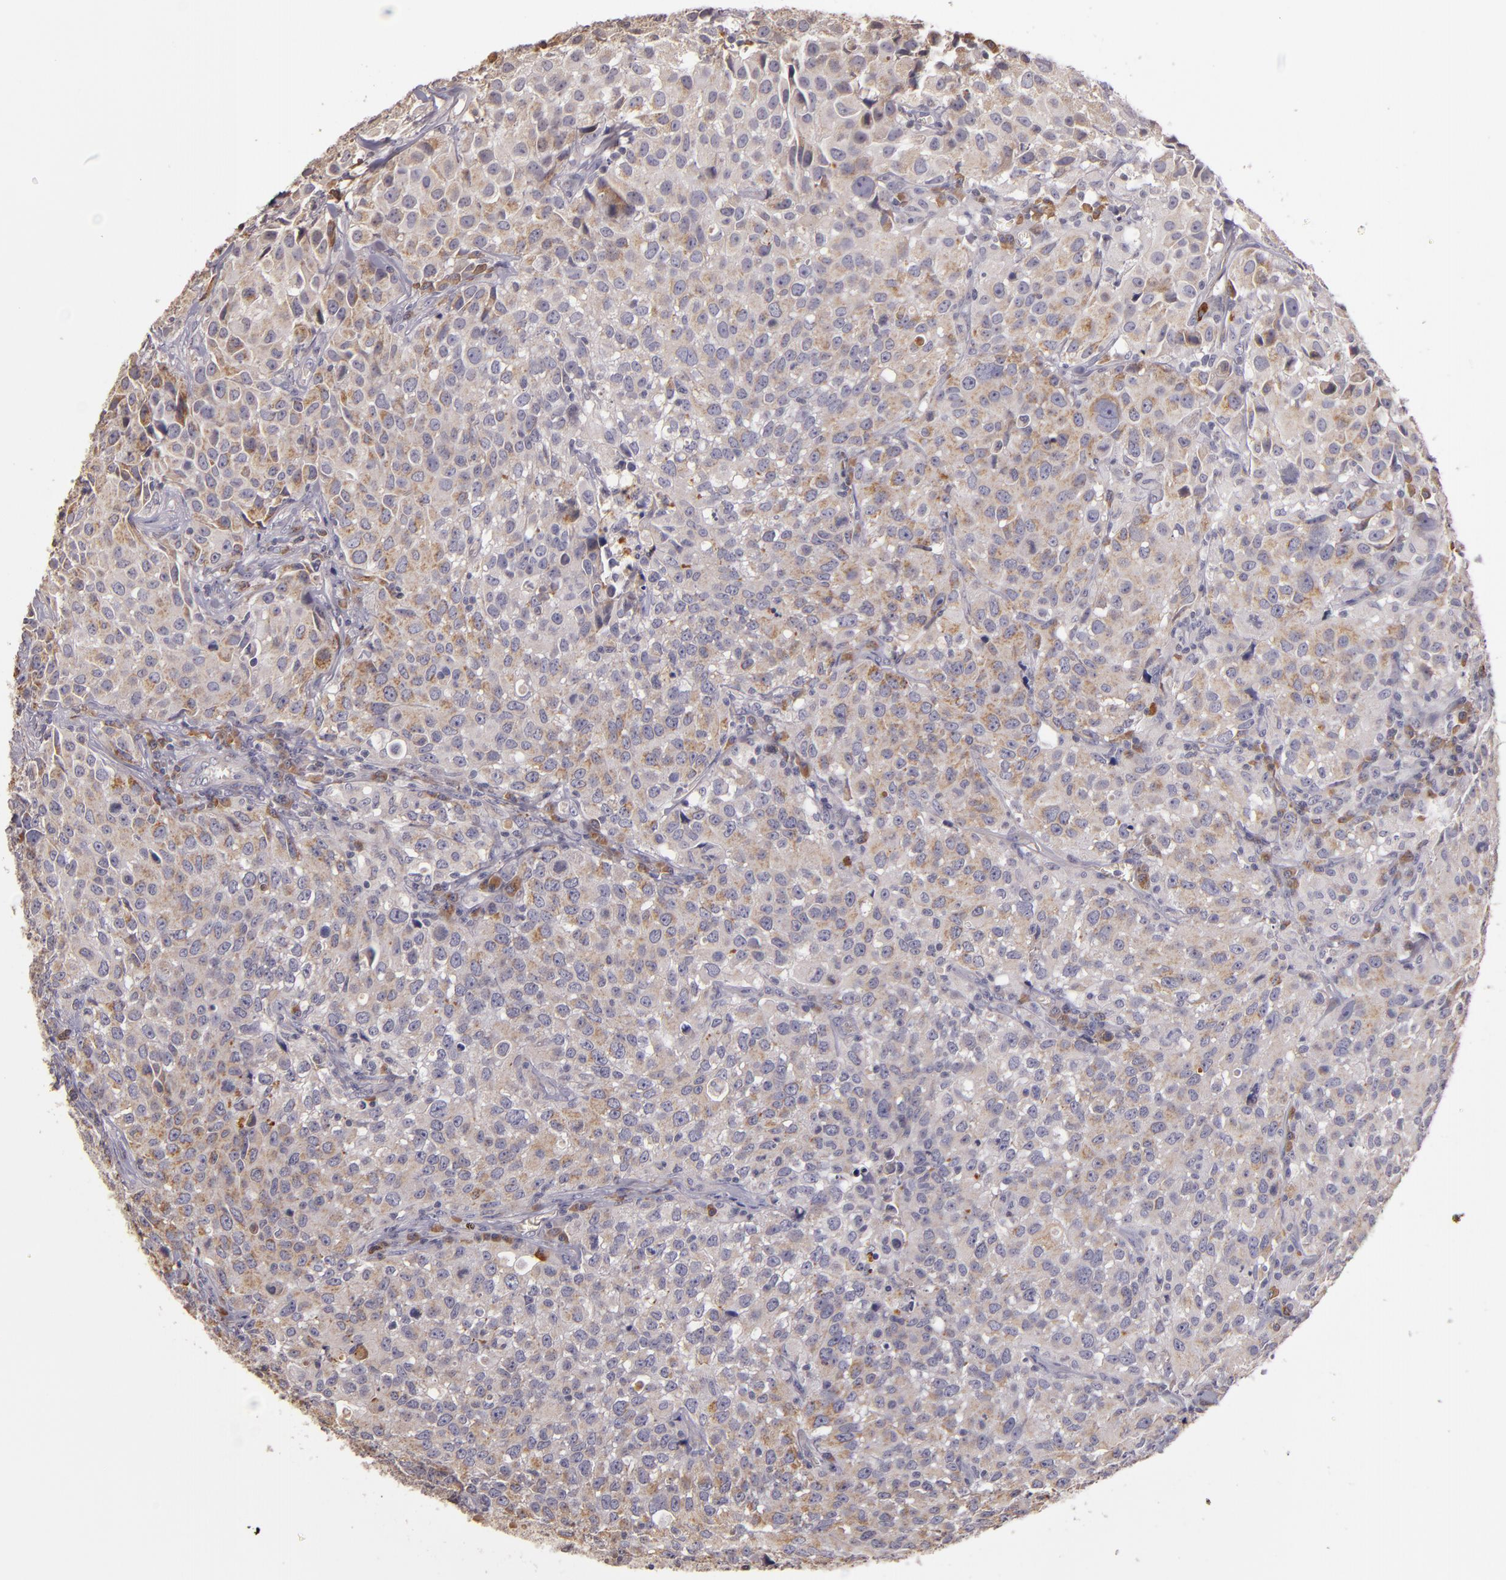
{"staining": {"intensity": "weak", "quantity": ">75%", "location": "cytoplasmic/membranous"}, "tissue": "urothelial cancer", "cell_type": "Tumor cells", "image_type": "cancer", "snomed": [{"axis": "morphology", "description": "Urothelial carcinoma, High grade"}, {"axis": "topography", "description": "Urinary bladder"}], "caption": "Immunohistochemistry (IHC) of urothelial cancer reveals low levels of weak cytoplasmic/membranous staining in about >75% of tumor cells. (IHC, brightfield microscopy, high magnification).", "gene": "ABL1", "patient": {"sex": "female", "age": 75}}